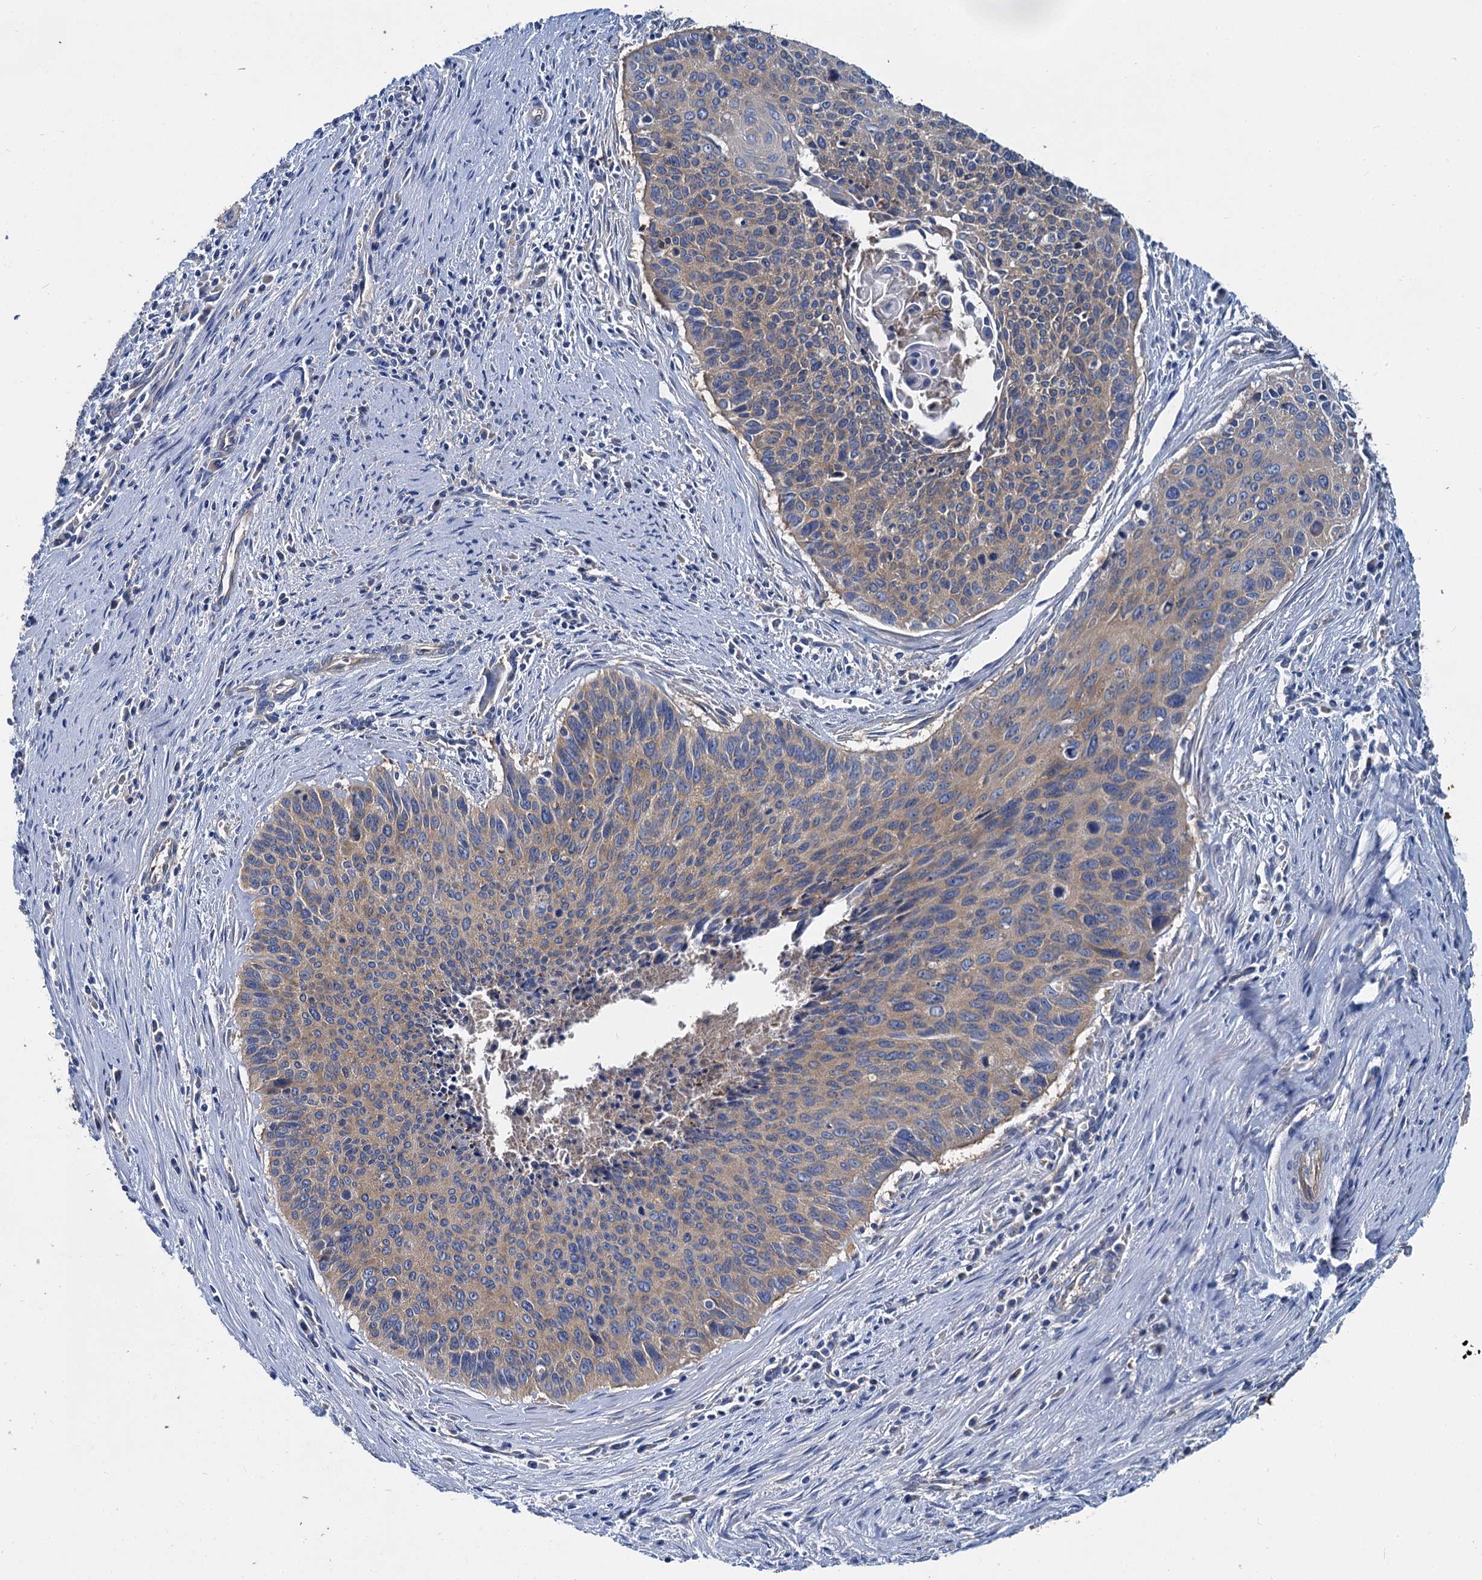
{"staining": {"intensity": "weak", "quantity": "25%-75%", "location": "cytoplasmic/membranous"}, "tissue": "cervical cancer", "cell_type": "Tumor cells", "image_type": "cancer", "snomed": [{"axis": "morphology", "description": "Squamous cell carcinoma, NOS"}, {"axis": "topography", "description": "Cervix"}], "caption": "High-power microscopy captured an immunohistochemistry (IHC) image of cervical cancer, revealing weak cytoplasmic/membranous positivity in approximately 25%-75% of tumor cells.", "gene": "QARS1", "patient": {"sex": "female", "age": 55}}